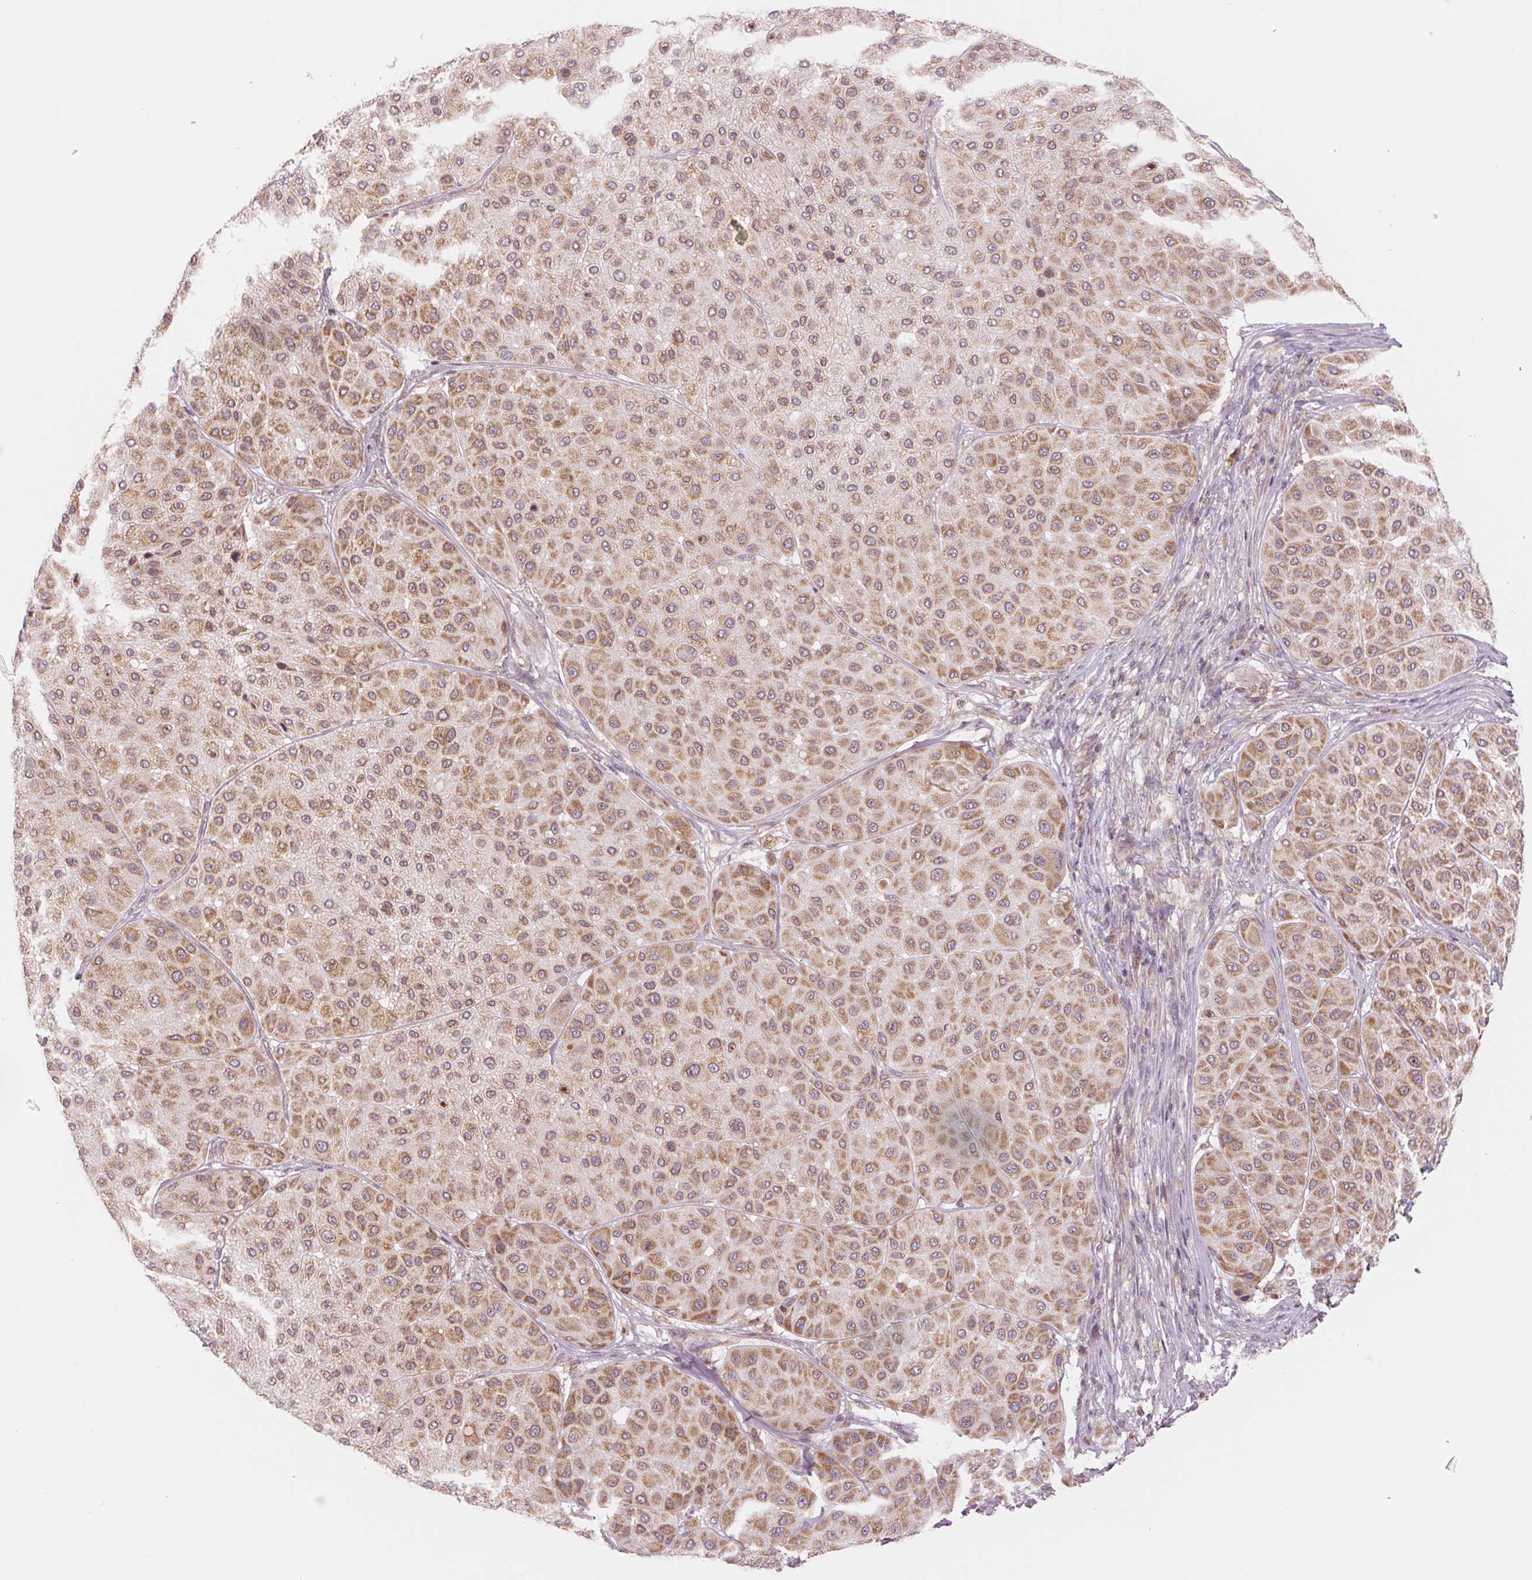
{"staining": {"intensity": "moderate", "quantity": ">75%", "location": "cytoplasmic/membranous"}, "tissue": "melanoma", "cell_type": "Tumor cells", "image_type": "cancer", "snomed": [{"axis": "morphology", "description": "Malignant melanoma, Metastatic site"}, {"axis": "topography", "description": "Smooth muscle"}], "caption": "A high-resolution histopathology image shows immunohistochemistry staining of melanoma, which exhibits moderate cytoplasmic/membranous expression in about >75% of tumor cells.", "gene": "TECR", "patient": {"sex": "male", "age": 41}}